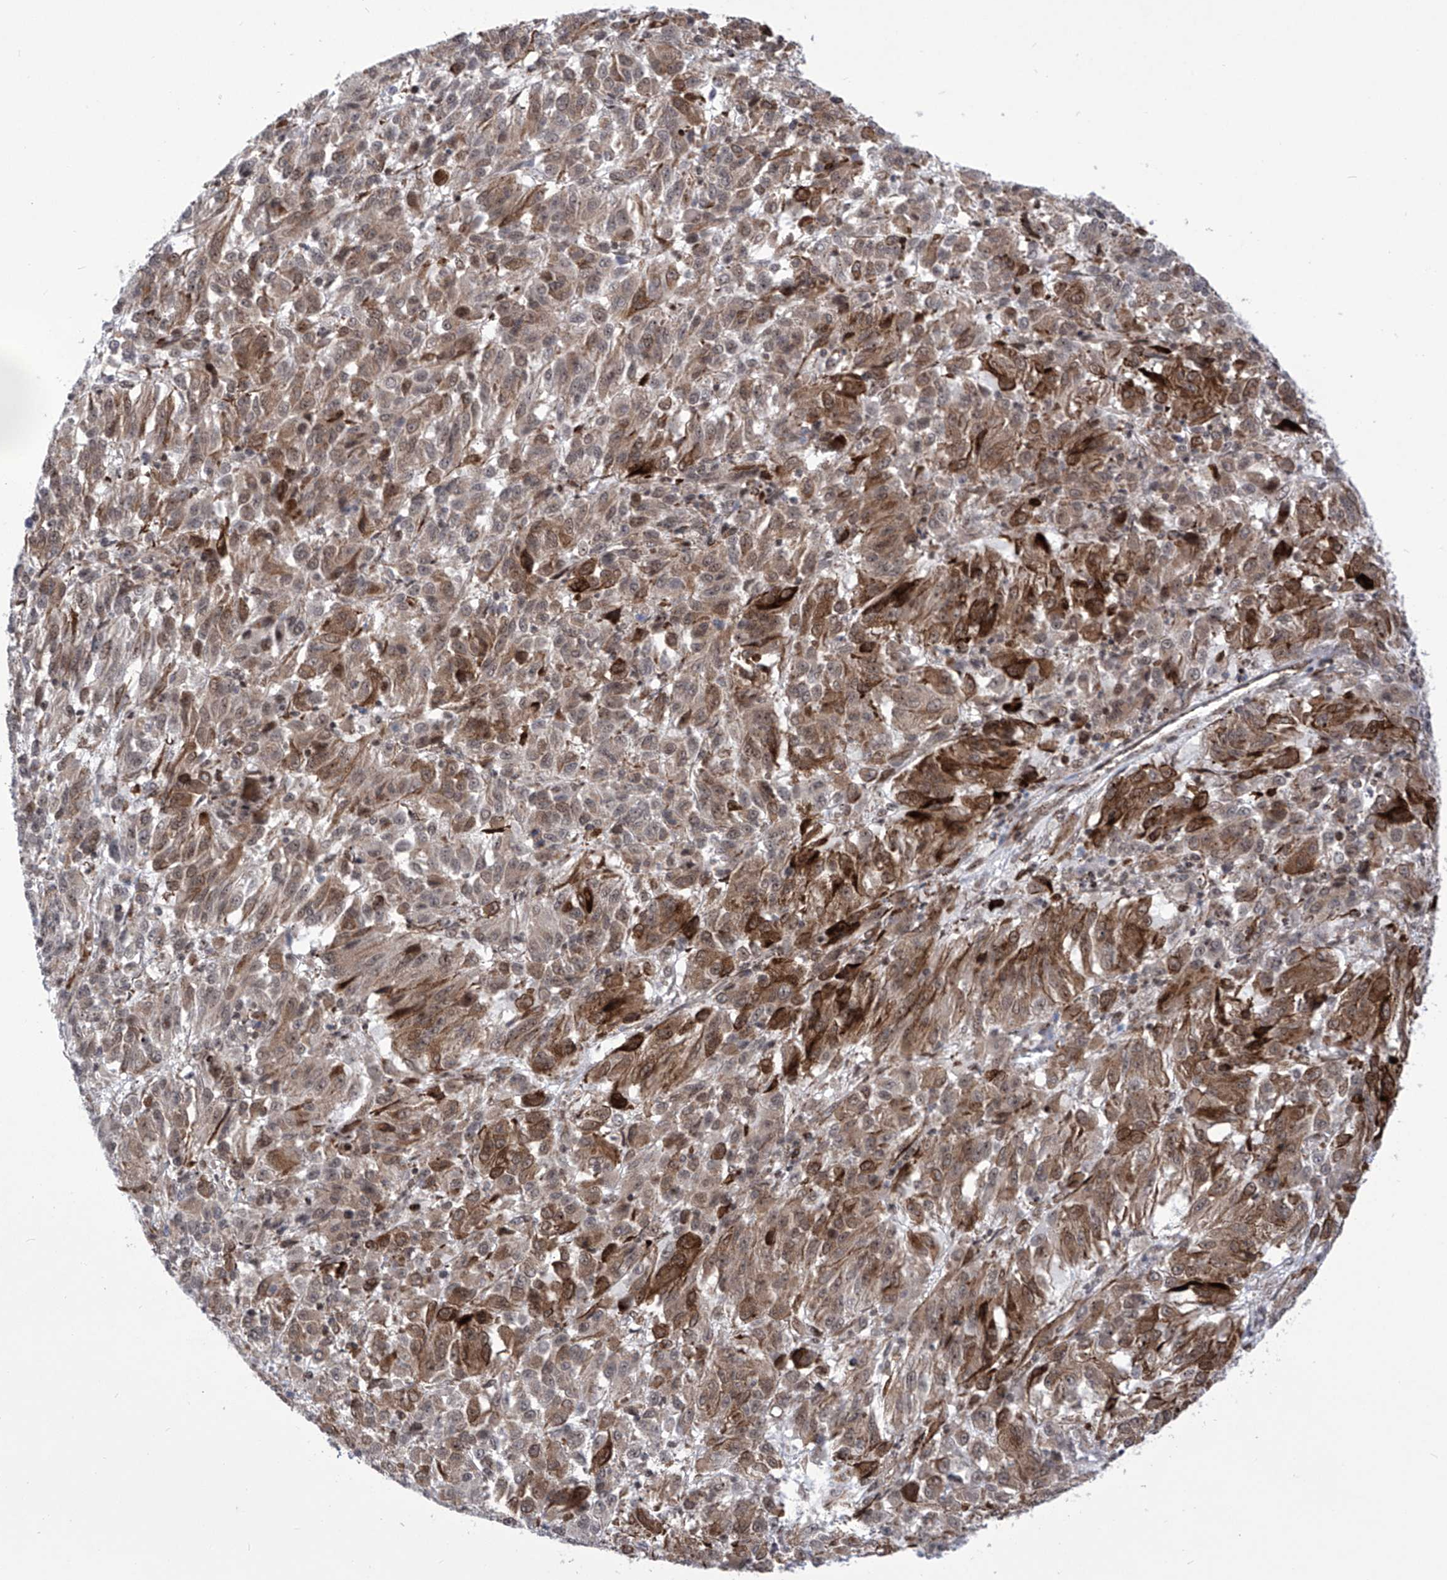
{"staining": {"intensity": "moderate", "quantity": ">75%", "location": "cytoplasmic/membranous"}, "tissue": "melanoma", "cell_type": "Tumor cells", "image_type": "cancer", "snomed": [{"axis": "morphology", "description": "Malignant melanoma, Metastatic site"}, {"axis": "topography", "description": "Lung"}], "caption": "Protein positivity by immunohistochemistry (IHC) shows moderate cytoplasmic/membranous expression in about >75% of tumor cells in malignant melanoma (metastatic site).", "gene": "CEP290", "patient": {"sex": "male", "age": 64}}